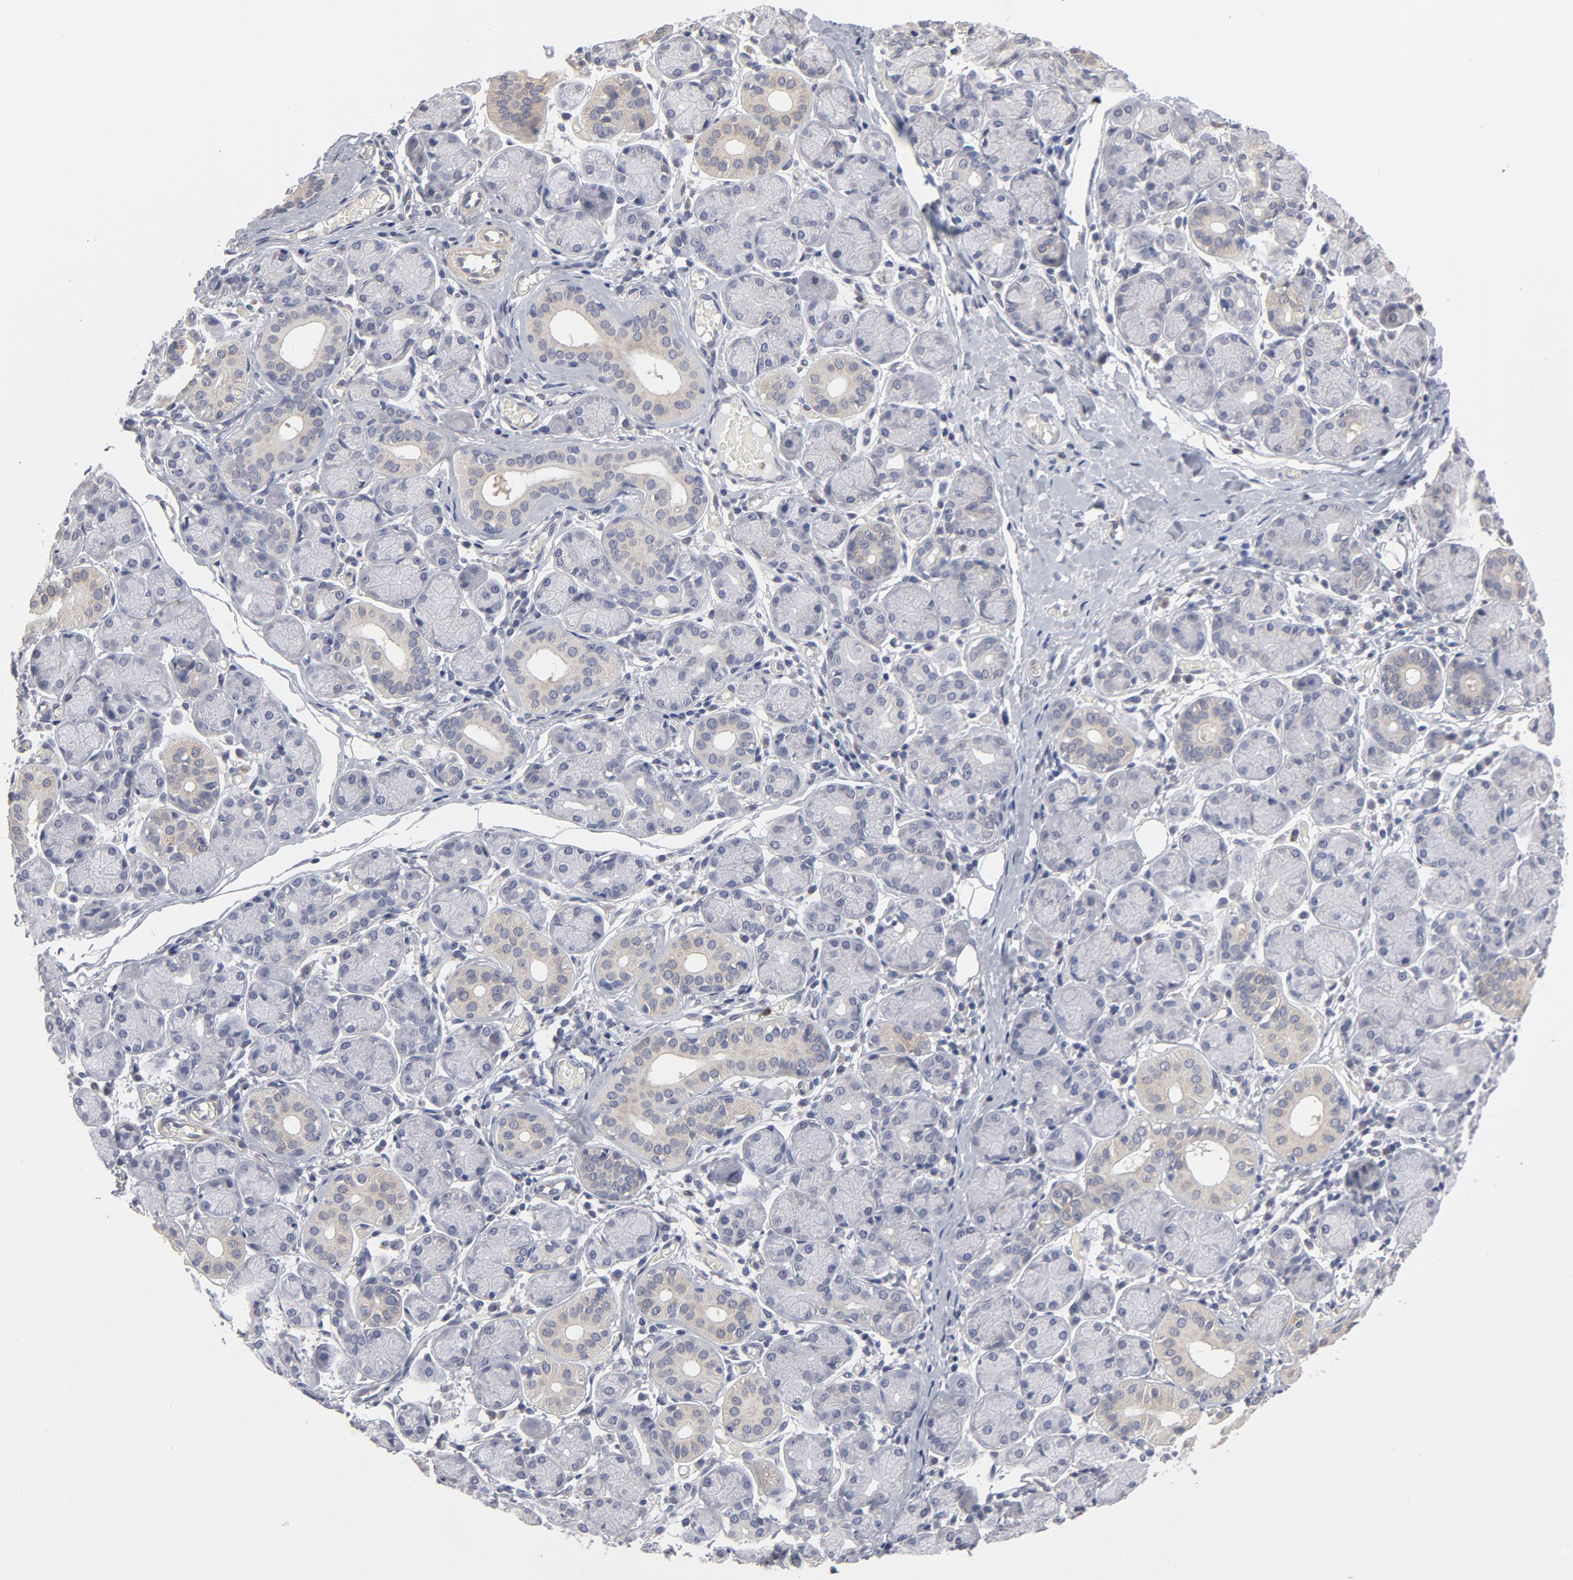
{"staining": {"intensity": "weak", "quantity": "25%-75%", "location": "cytoplasmic/membranous"}, "tissue": "salivary gland", "cell_type": "Glandular cells", "image_type": "normal", "snomed": [{"axis": "morphology", "description": "Normal tissue, NOS"}, {"axis": "topography", "description": "Salivary gland"}], "caption": "Weak cytoplasmic/membranous expression is present in approximately 25%-75% of glandular cells in unremarkable salivary gland. (DAB = brown stain, brightfield microscopy at high magnification).", "gene": "ASMTL", "patient": {"sex": "female", "age": 24}}